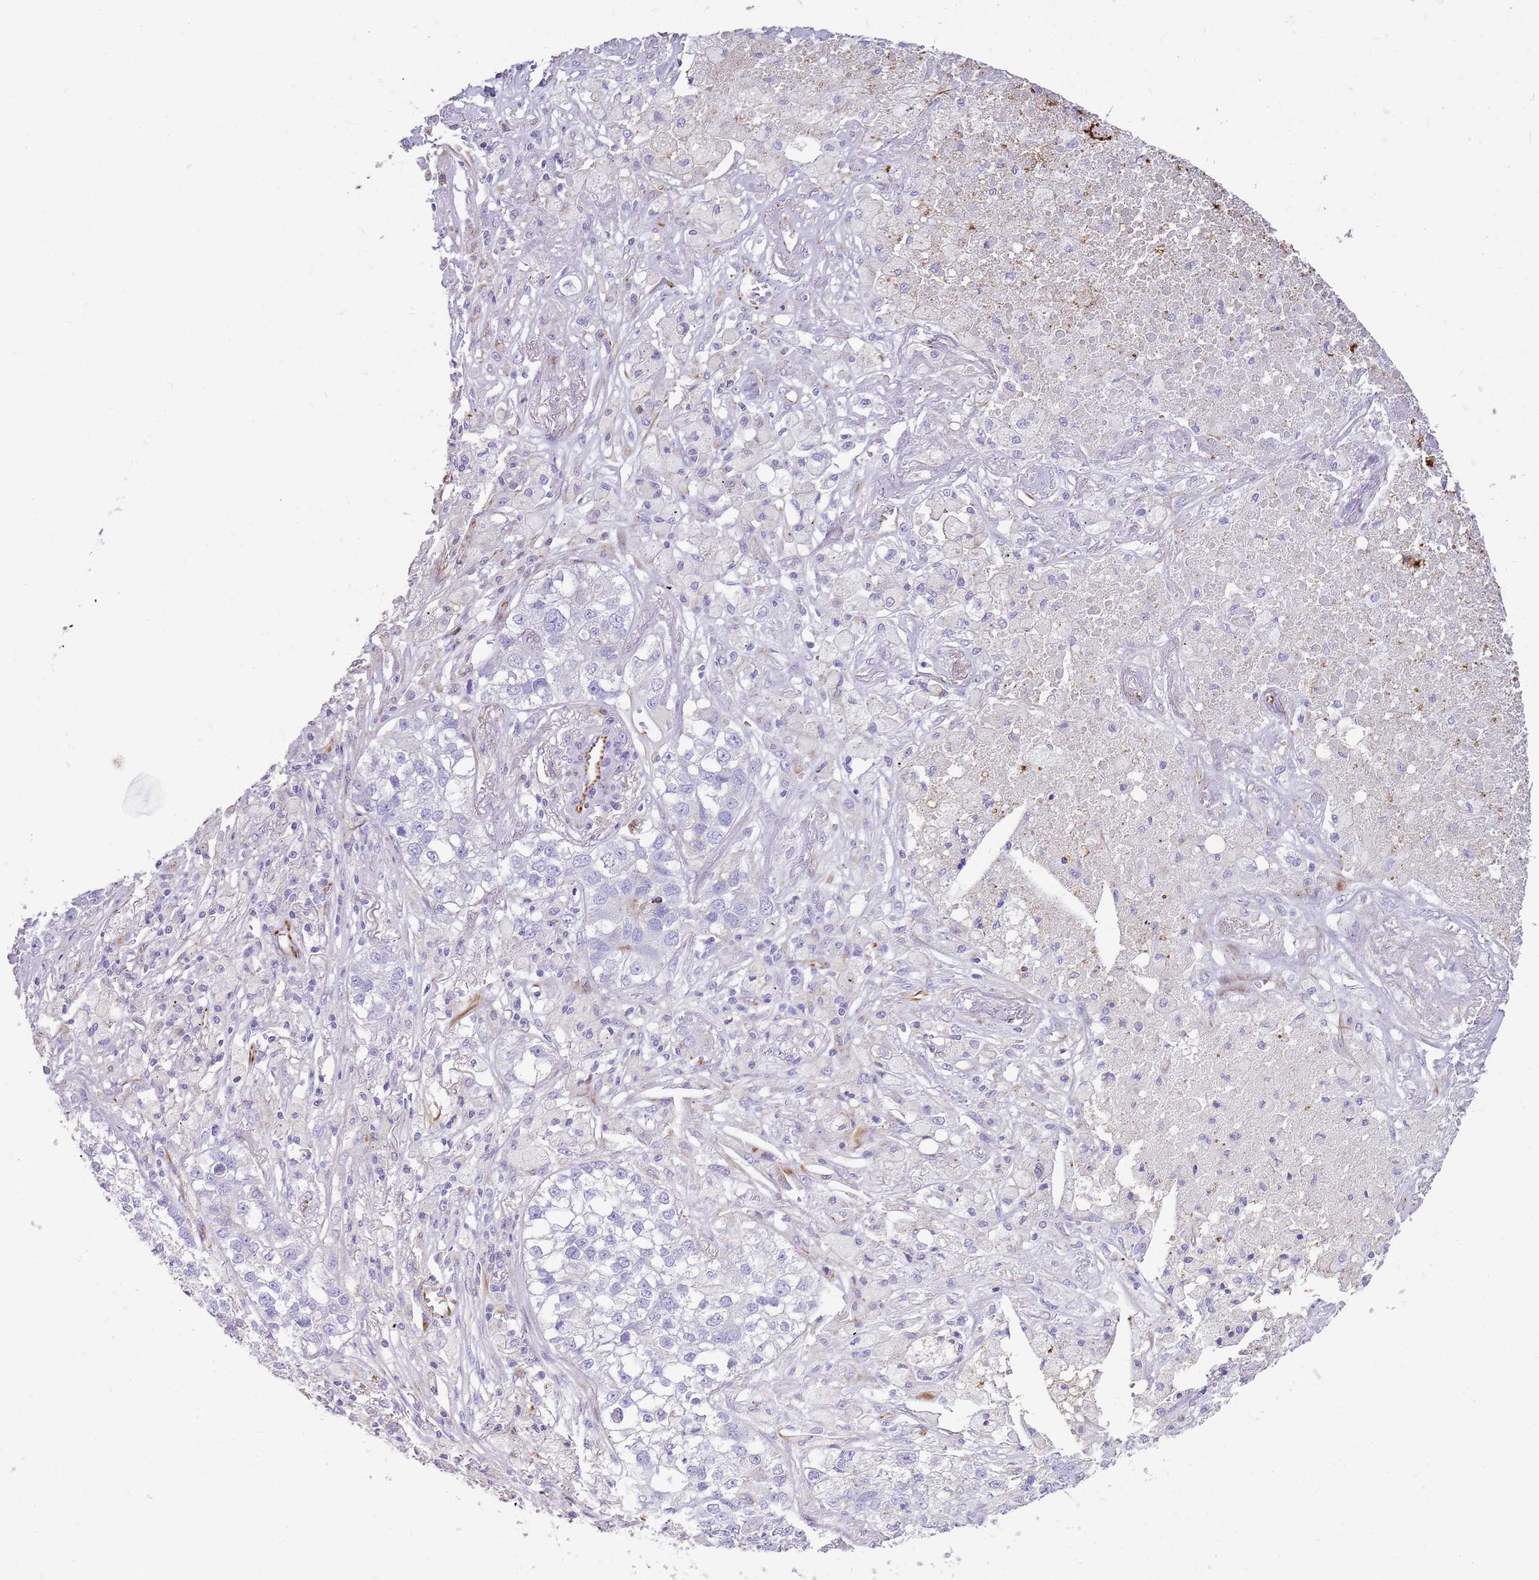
{"staining": {"intensity": "negative", "quantity": "none", "location": "none"}, "tissue": "lung cancer", "cell_type": "Tumor cells", "image_type": "cancer", "snomed": [{"axis": "morphology", "description": "Adenocarcinoma, NOS"}, {"axis": "topography", "description": "Lung"}], "caption": "Adenocarcinoma (lung) was stained to show a protein in brown. There is no significant positivity in tumor cells.", "gene": "ZDHHC1", "patient": {"sex": "male", "age": 49}}